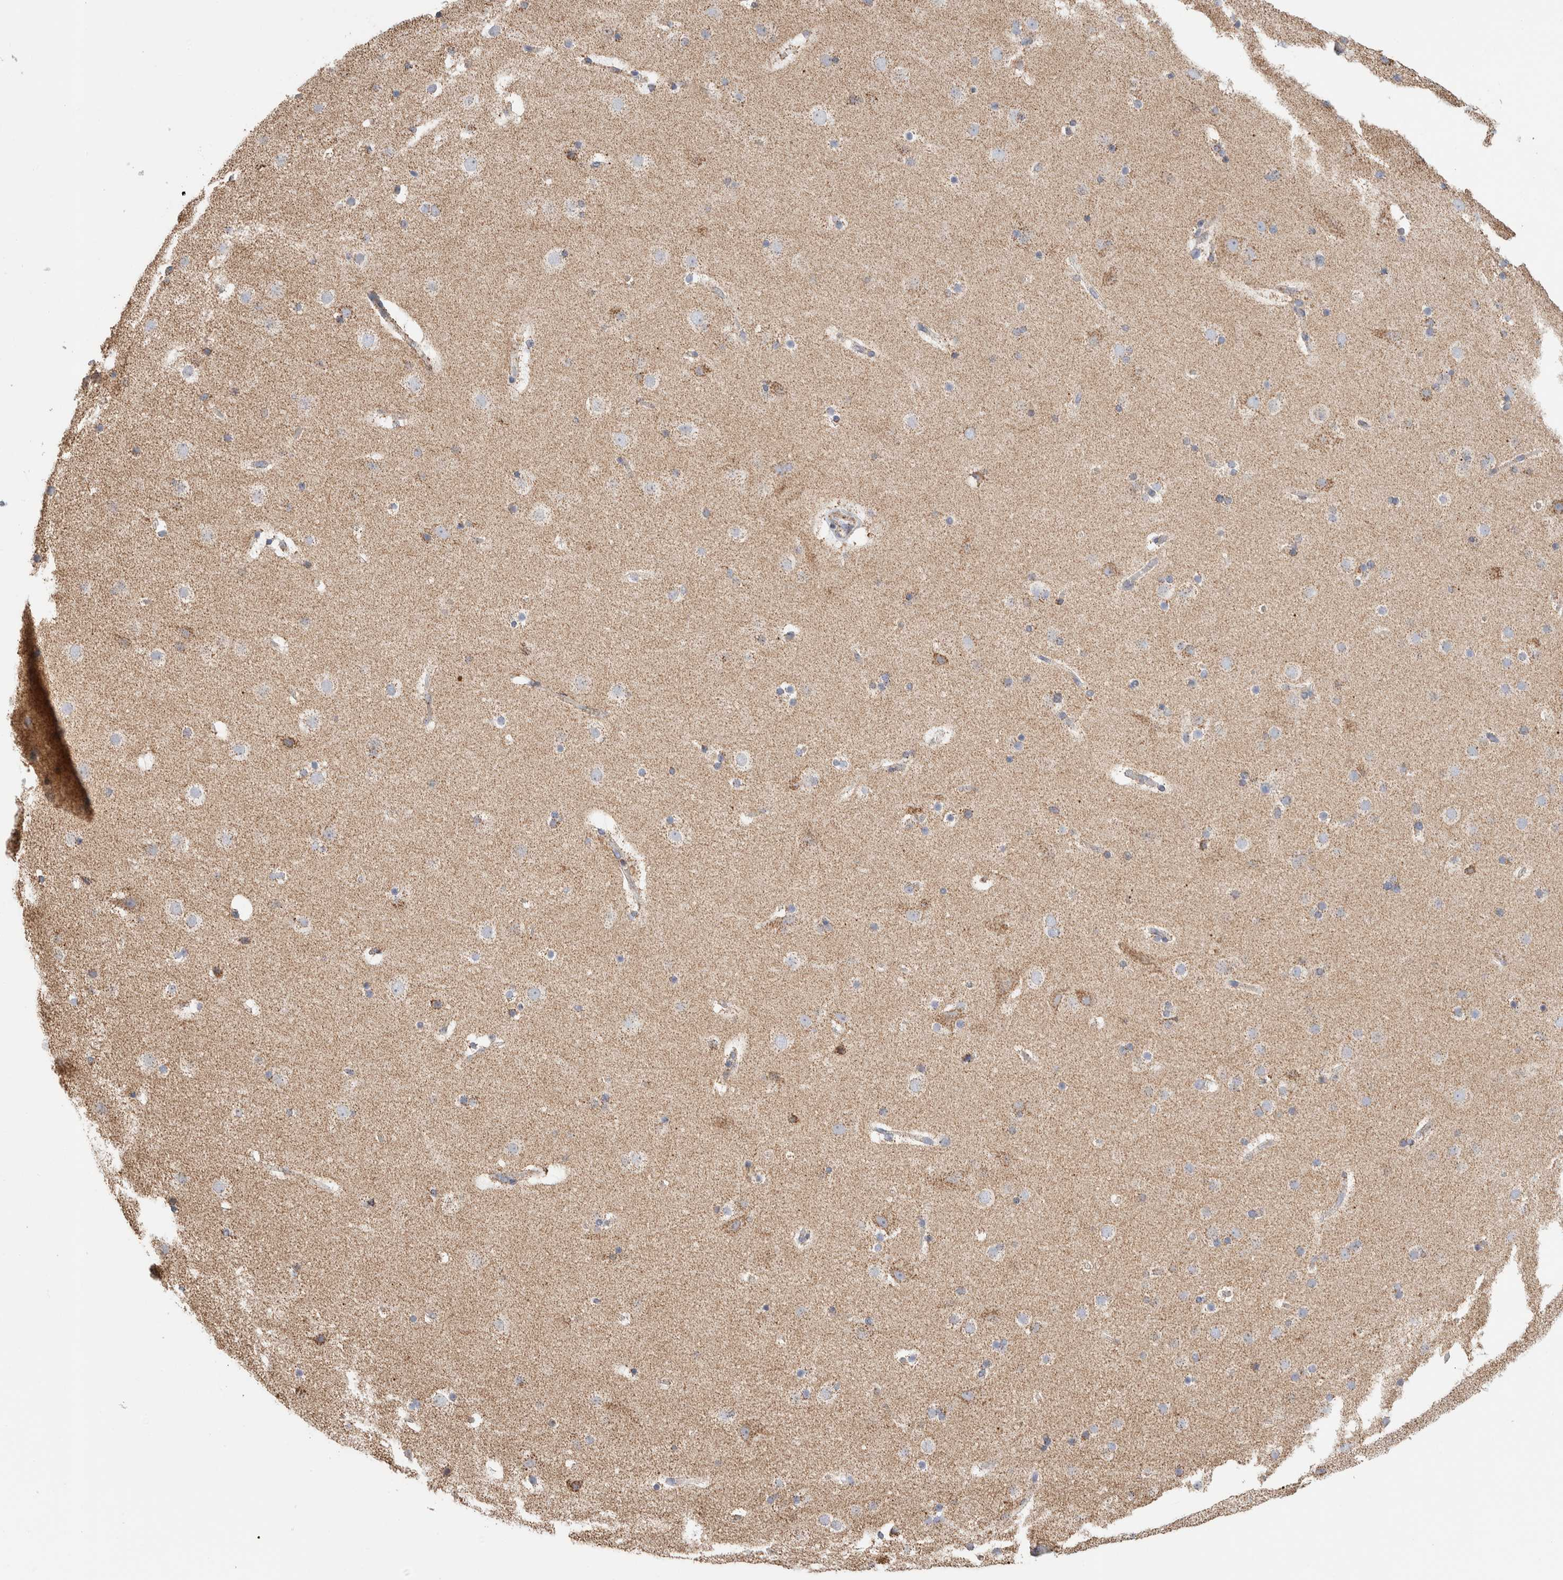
{"staining": {"intensity": "moderate", "quantity": "<25%", "location": "cytoplasmic/membranous"}, "tissue": "cerebral cortex", "cell_type": "Endothelial cells", "image_type": "normal", "snomed": [{"axis": "morphology", "description": "Normal tissue, NOS"}, {"axis": "topography", "description": "Cerebral cortex"}], "caption": "Brown immunohistochemical staining in normal cerebral cortex reveals moderate cytoplasmic/membranous staining in about <25% of endothelial cells.", "gene": "C1QBP", "patient": {"sex": "male", "age": 57}}